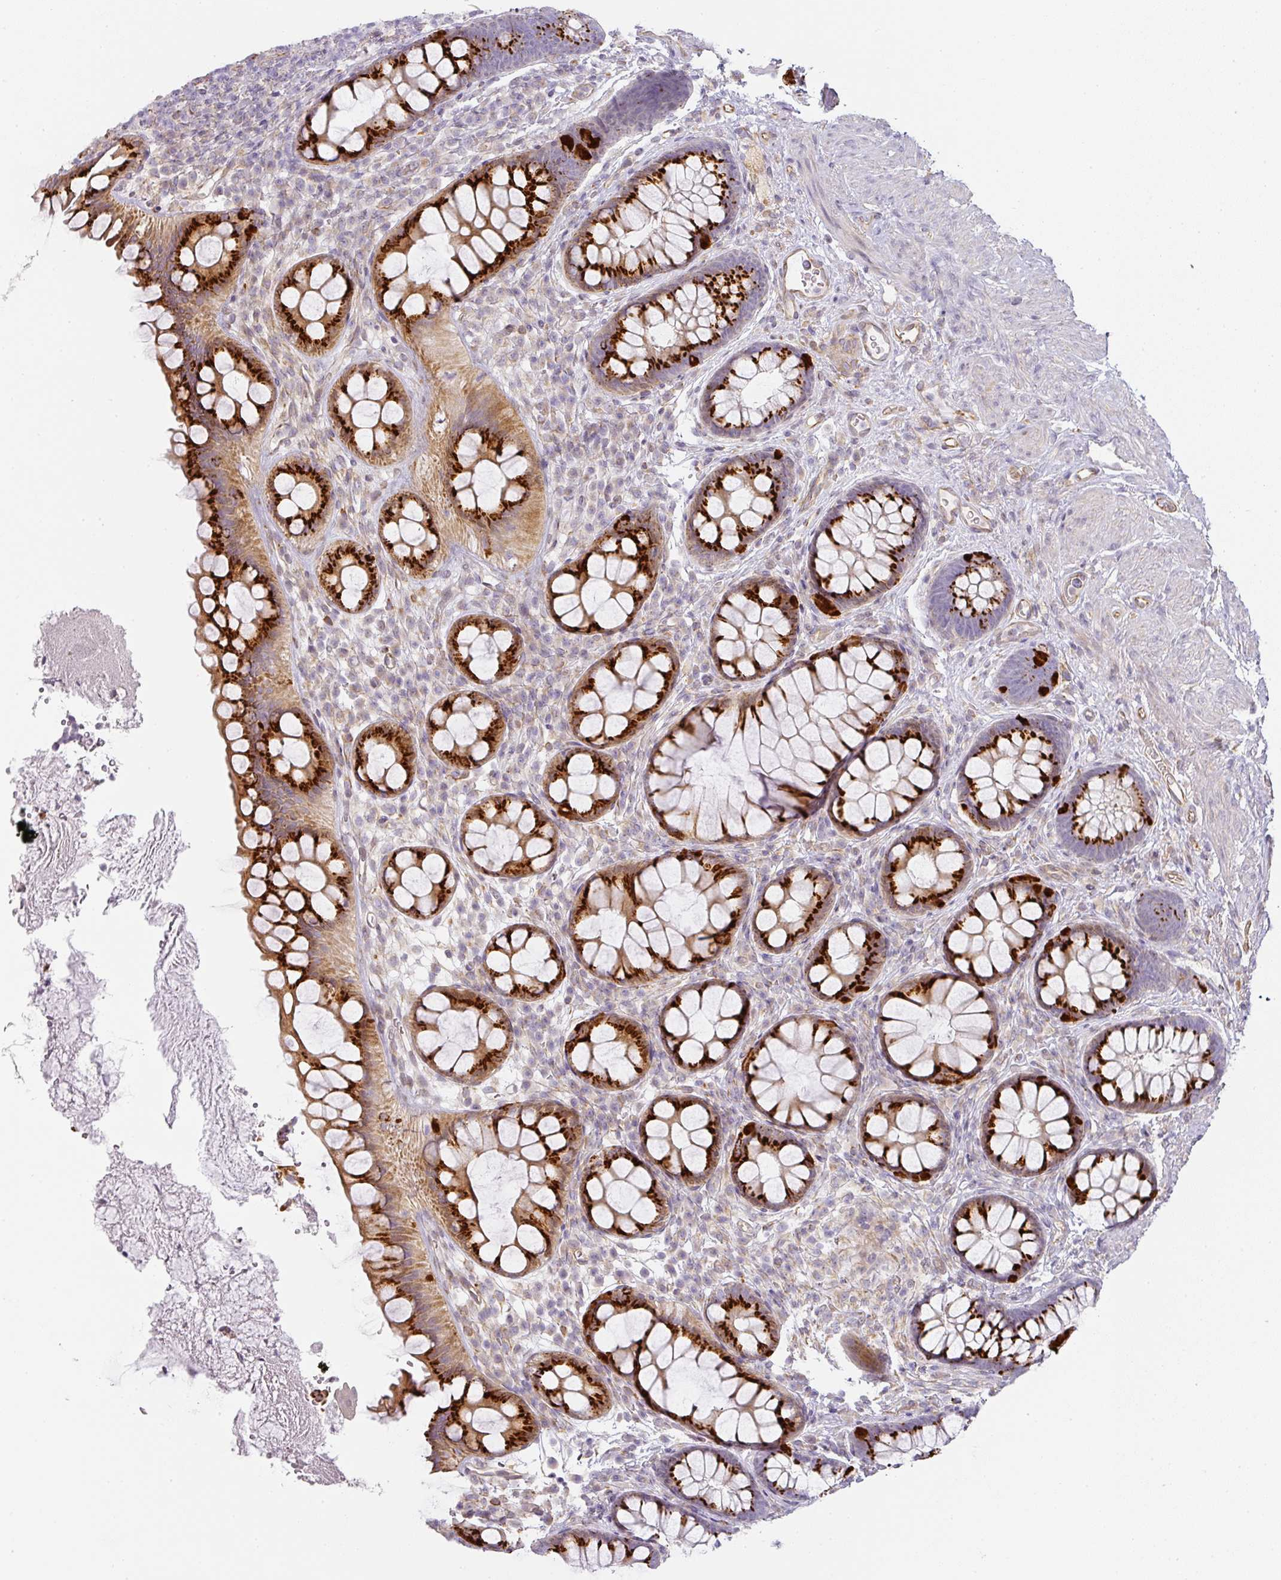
{"staining": {"intensity": "strong", "quantity": ">75%", "location": "cytoplasmic/membranous"}, "tissue": "rectum", "cell_type": "Glandular cells", "image_type": "normal", "snomed": [{"axis": "morphology", "description": "Normal tissue, NOS"}, {"axis": "topography", "description": "Rectum"}, {"axis": "topography", "description": "Peripheral nerve tissue"}], "caption": "Glandular cells exhibit high levels of strong cytoplasmic/membranous expression in about >75% of cells in benign human rectum.", "gene": "ATP8B2", "patient": {"sex": "female", "age": 69}}